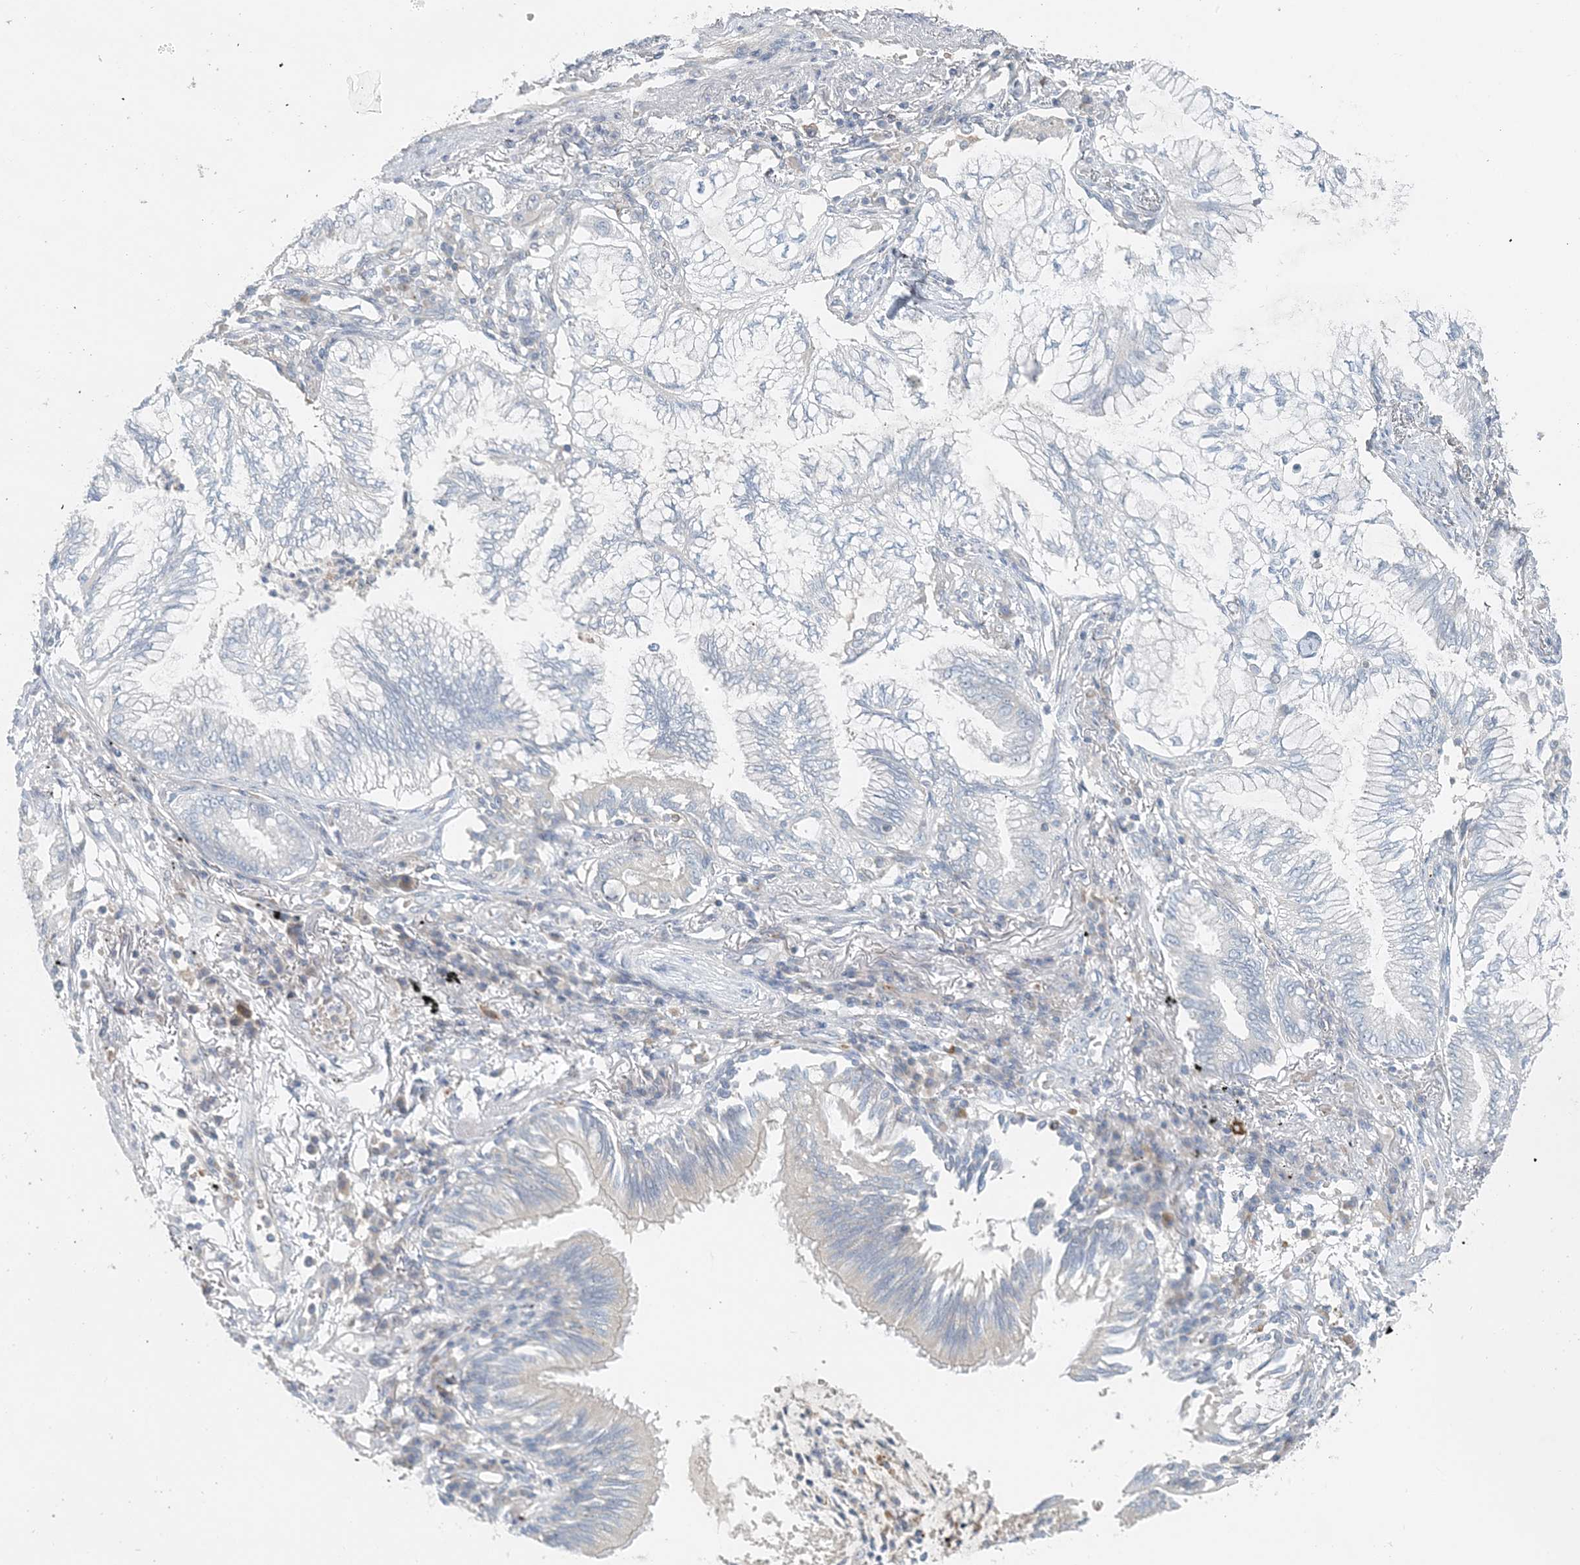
{"staining": {"intensity": "negative", "quantity": "none", "location": "none"}, "tissue": "lung cancer", "cell_type": "Tumor cells", "image_type": "cancer", "snomed": [{"axis": "morphology", "description": "Adenocarcinoma, NOS"}, {"axis": "topography", "description": "Lung"}], "caption": "Immunohistochemistry histopathology image of lung cancer (adenocarcinoma) stained for a protein (brown), which shows no positivity in tumor cells. (DAB (3,3'-diaminobenzidine) immunohistochemistry (IHC) visualized using brightfield microscopy, high magnification).", "gene": "NAA11", "patient": {"sex": "female", "age": 70}}